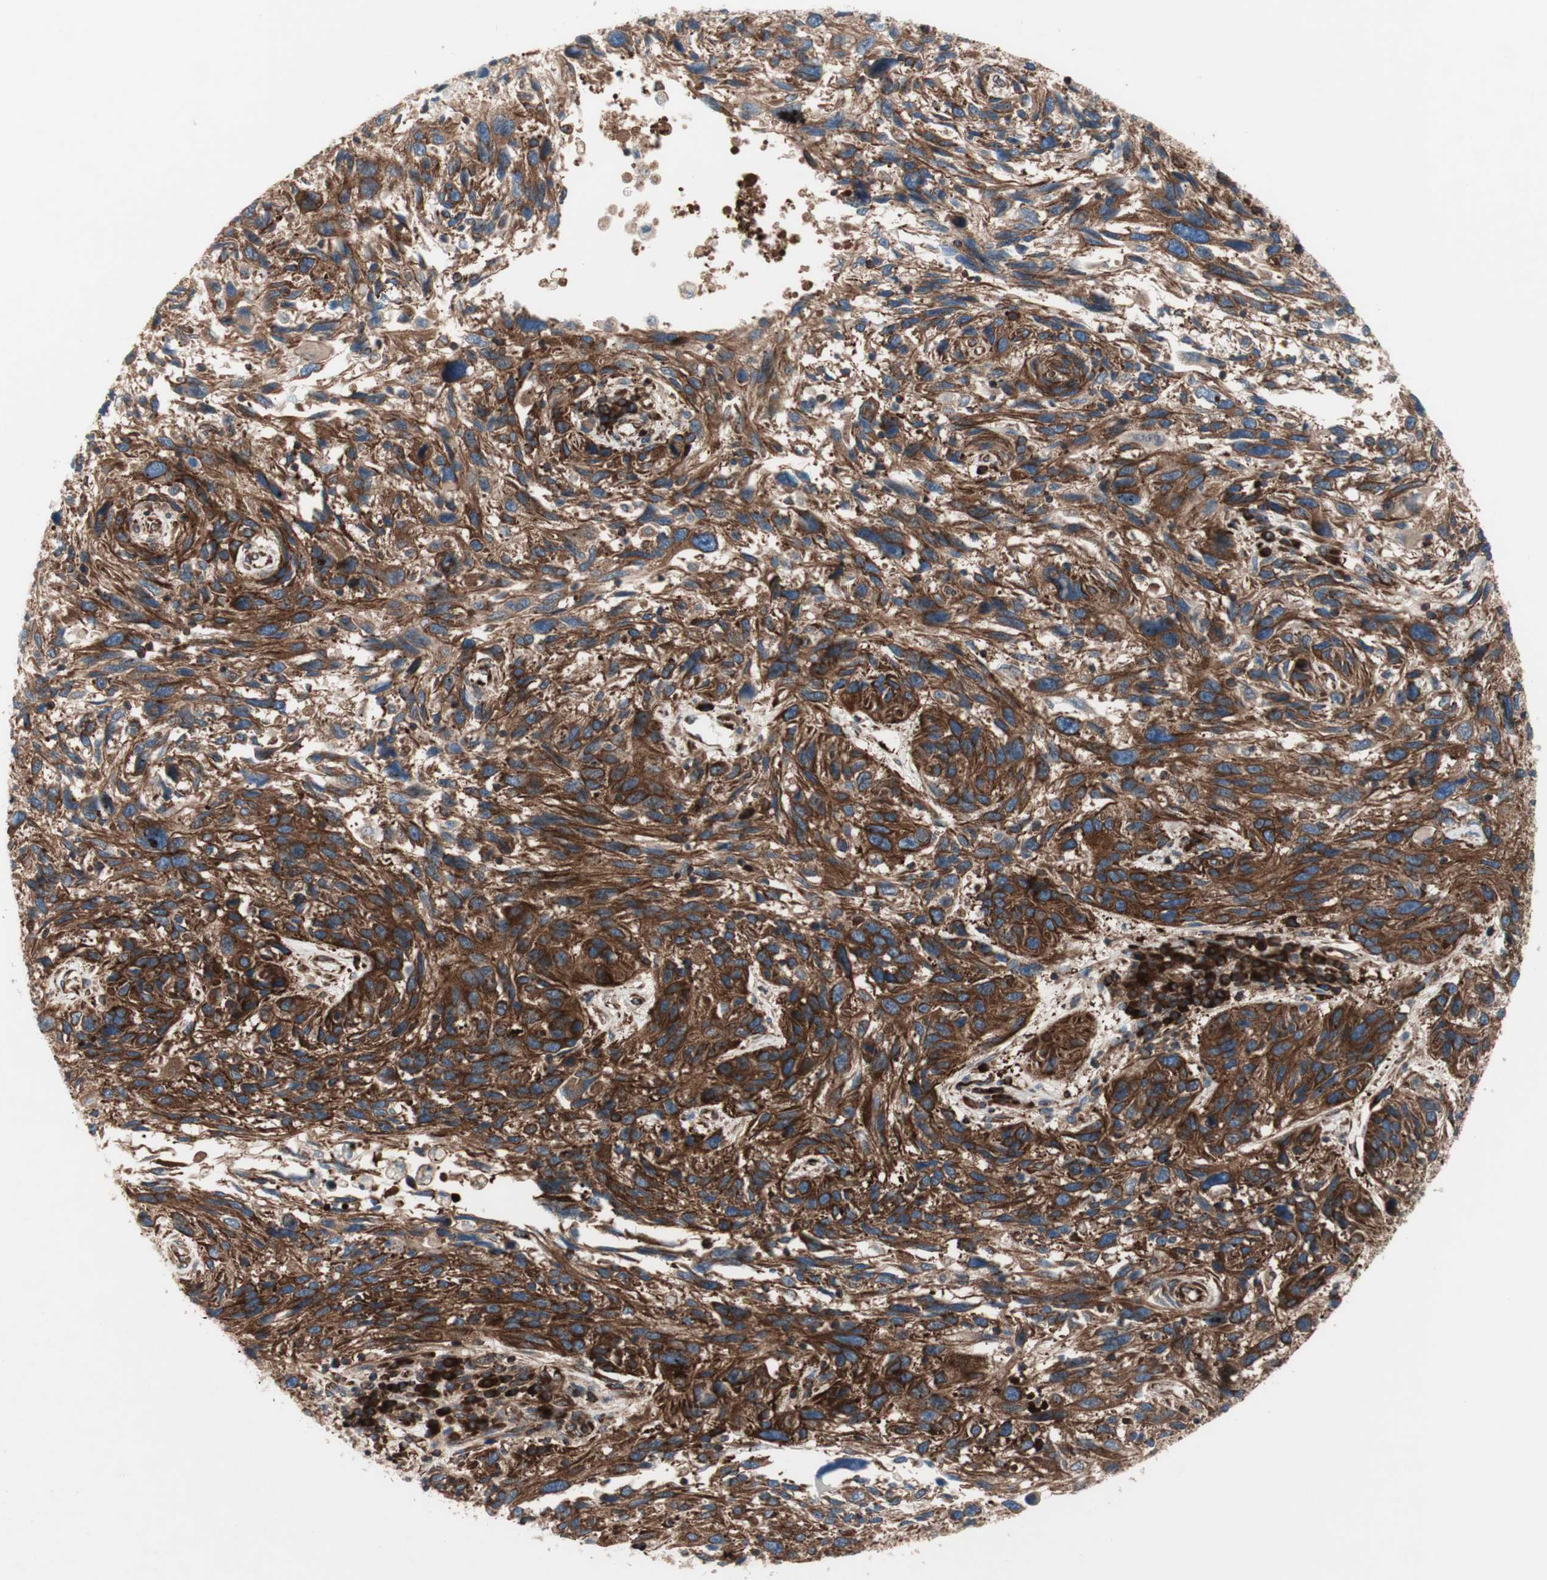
{"staining": {"intensity": "strong", "quantity": ">75%", "location": "cytoplasmic/membranous"}, "tissue": "melanoma", "cell_type": "Tumor cells", "image_type": "cancer", "snomed": [{"axis": "morphology", "description": "Malignant melanoma, NOS"}, {"axis": "topography", "description": "Skin"}], "caption": "IHC (DAB (3,3'-diaminobenzidine)) staining of human malignant melanoma reveals strong cytoplasmic/membranous protein positivity in about >75% of tumor cells. (IHC, brightfield microscopy, high magnification).", "gene": "CCN4", "patient": {"sex": "male", "age": 53}}